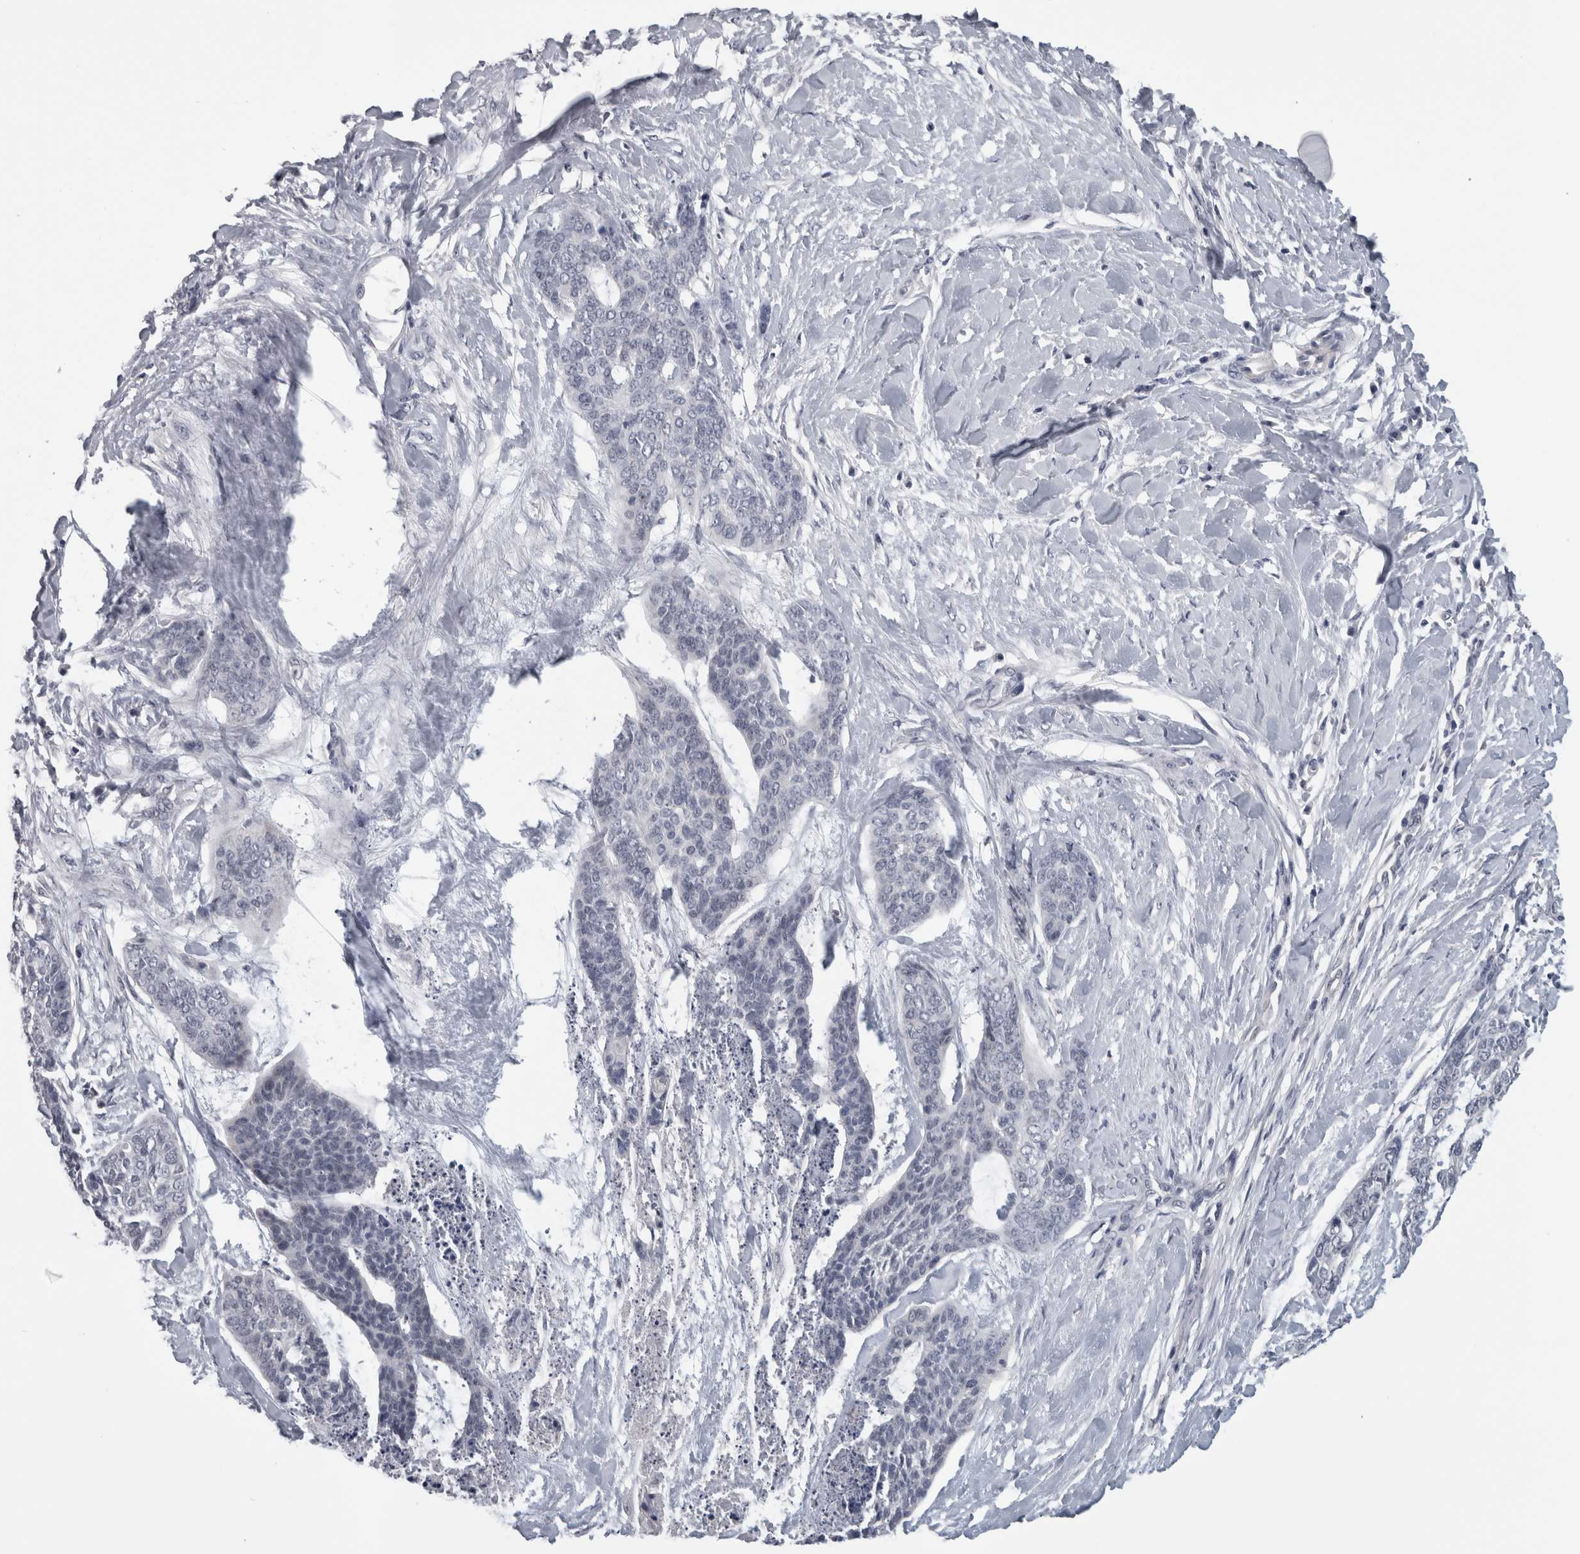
{"staining": {"intensity": "negative", "quantity": "none", "location": "none"}, "tissue": "skin cancer", "cell_type": "Tumor cells", "image_type": "cancer", "snomed": [{"axis": "morphology", "description": "Basal cell carcinoma"}, {"axis": "topography", "description": "Skin"}], "caption": "Image shows no significant protein expression in tumor cells of skin cancer.", "gene": "NAPRT", "patient": {"sex": "female", "age": 64}}